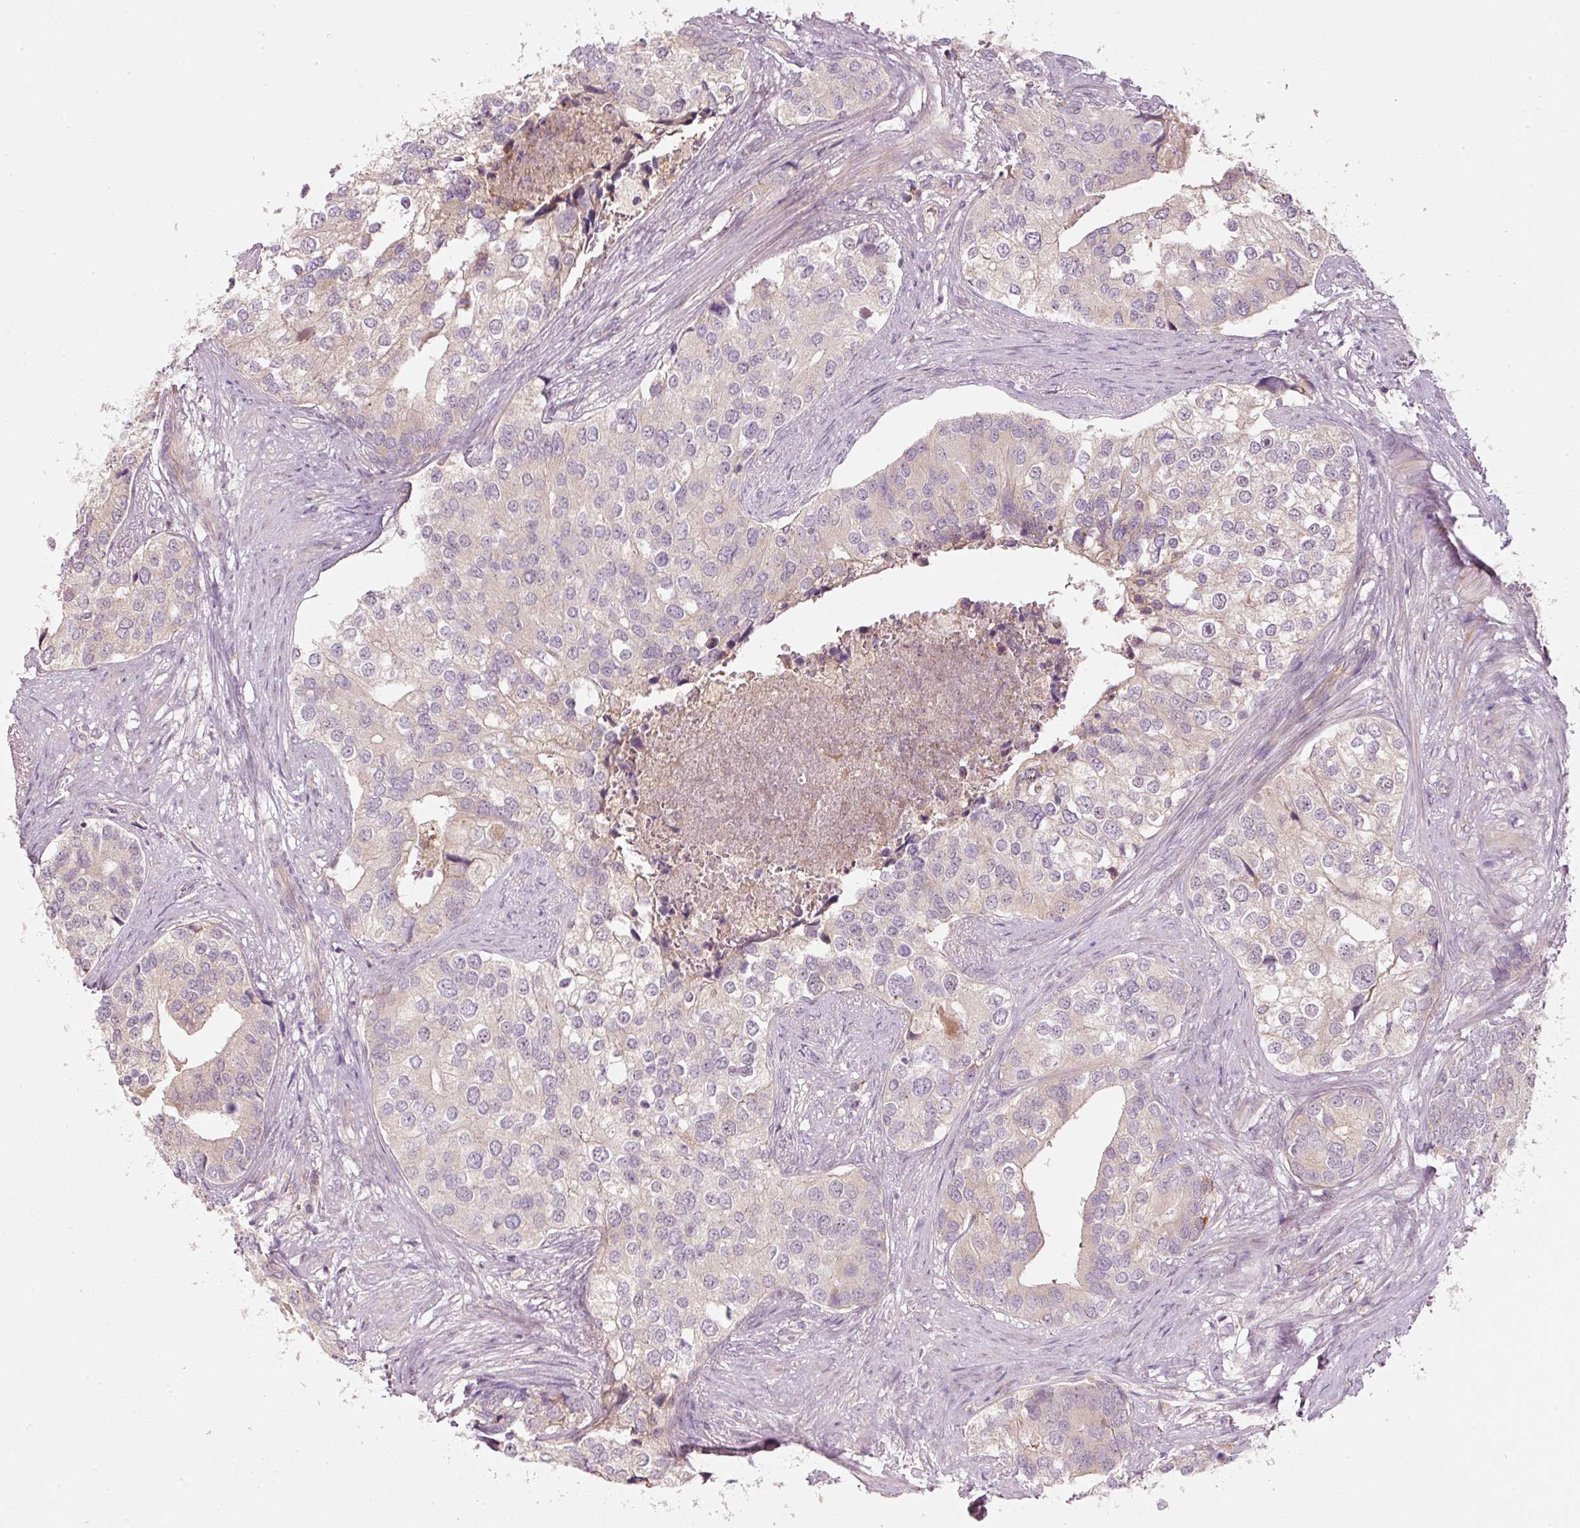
{"staining": {"intensity": "weak", "quantity": "25%-75%", "location": "cytoplasmic/membranous"}, "tissue": "prostate cancer", "cell_type": "Tumor cells", "image_type": "cancer", "snomed": [{"axis": "morphology", "description": "Adenocarcinoma, High grade"}, {"axis": "topography", "description": "Prostate"}], "caption": "This histopathology image shows IHC staining of prostate cancer (adenocarcinoma (high-grade)), with low weak cytoplasmic/membranous staining in about 25%-75% of tumor cells.", "gene": "MAP10", "patient": {"sex": "male", "age": 62}}